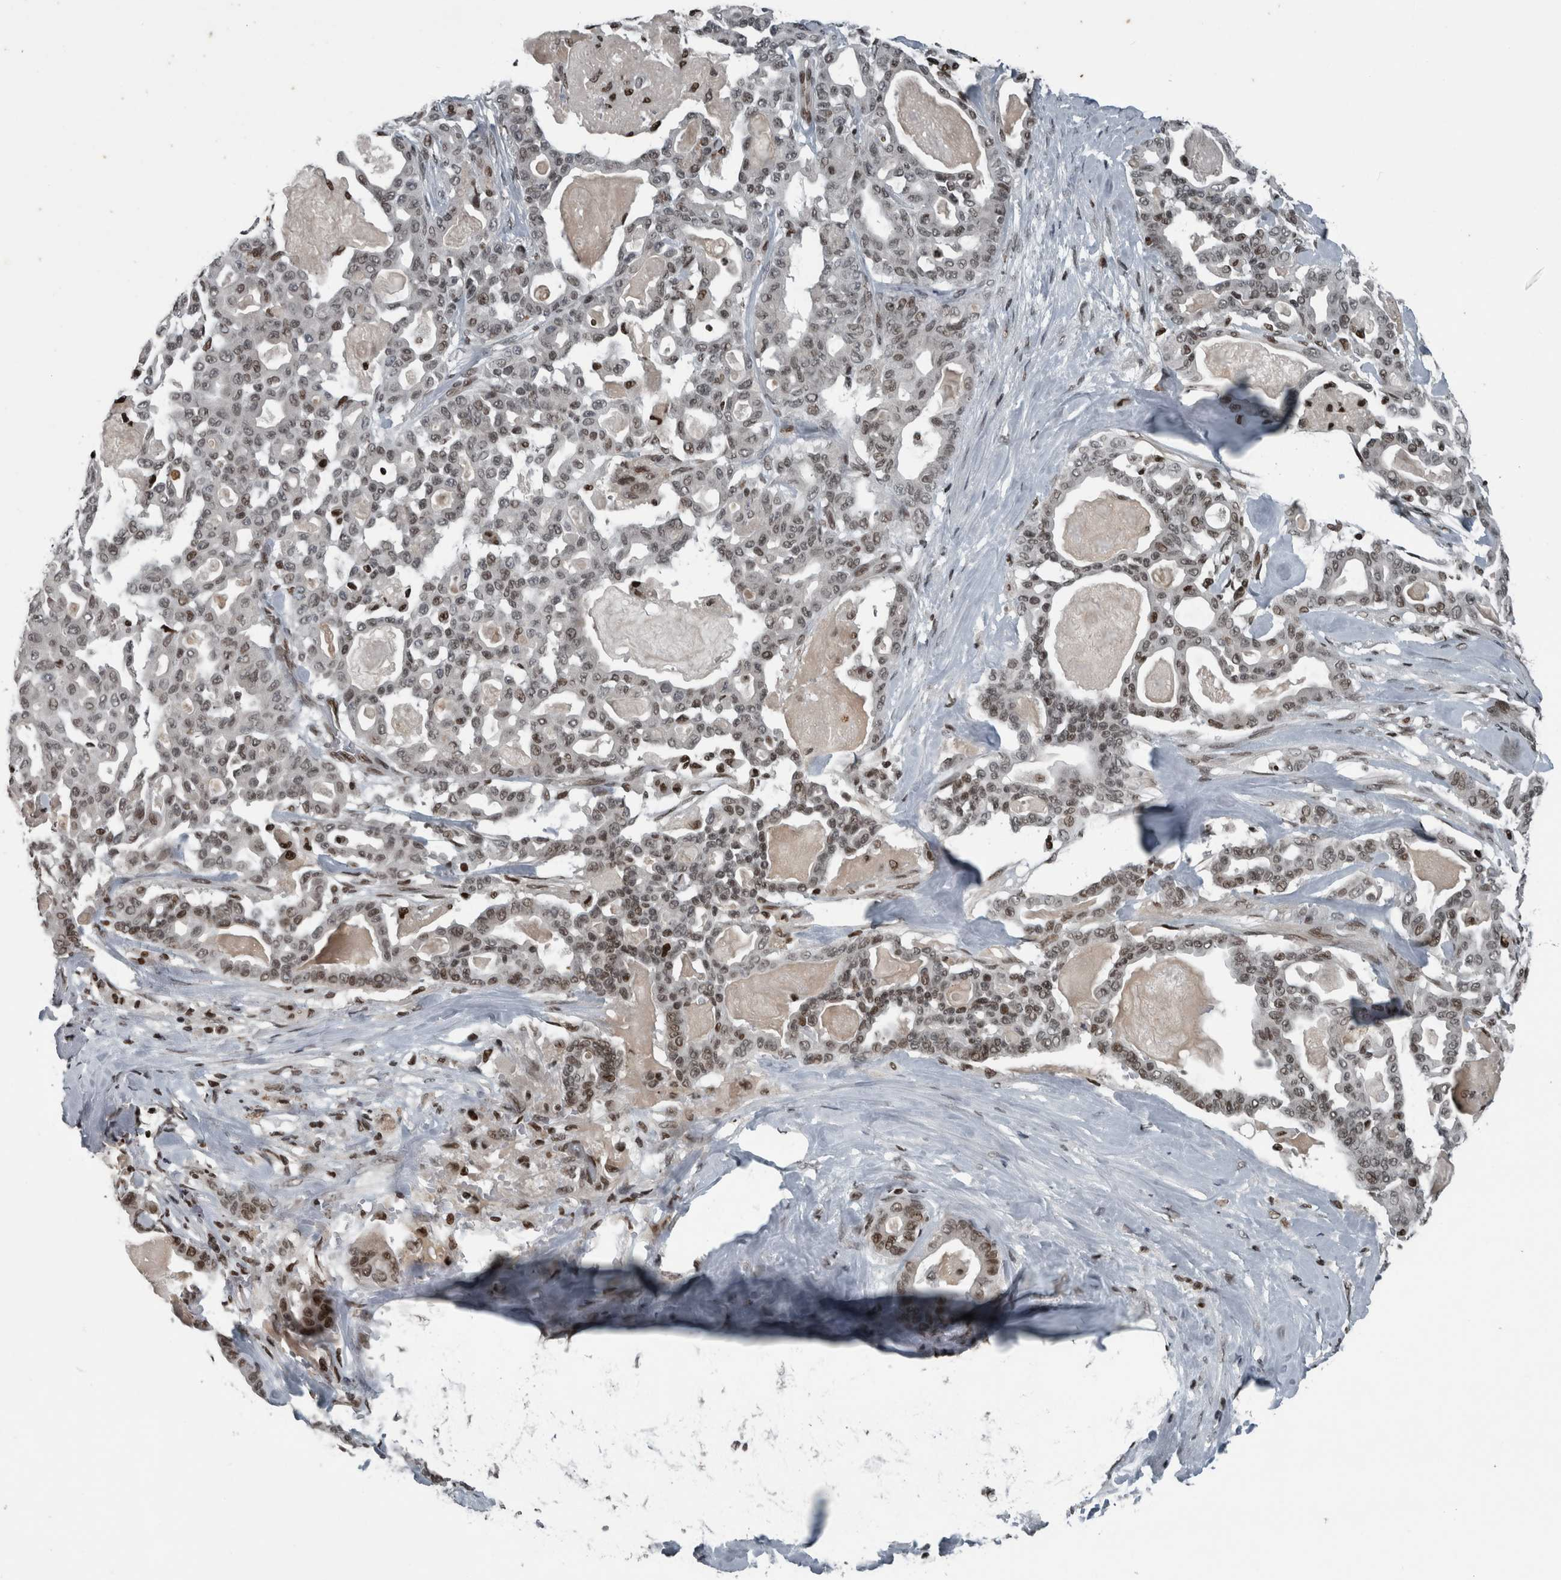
{"staining": {"intensity": "weak", "quantity": ">75%", "location": "nuclear"}, "tissue": "pancreatic cancer", "cell_type": "Tumor cells", "image_type": "cancer", "snomed": [{"axis": "morphology", "description": "Adenocarcinoma, NOS"}, {"axis": "topography", "description": "Pancreas"}], "caption": "Pancreatic adenocarcinoma was stained to show a protein in brown. There is low levels of weak nuclear positivity in about >75% of tumor cells.", "gene": "UNC50", "patient": {"sex": "male", "age": 63}}